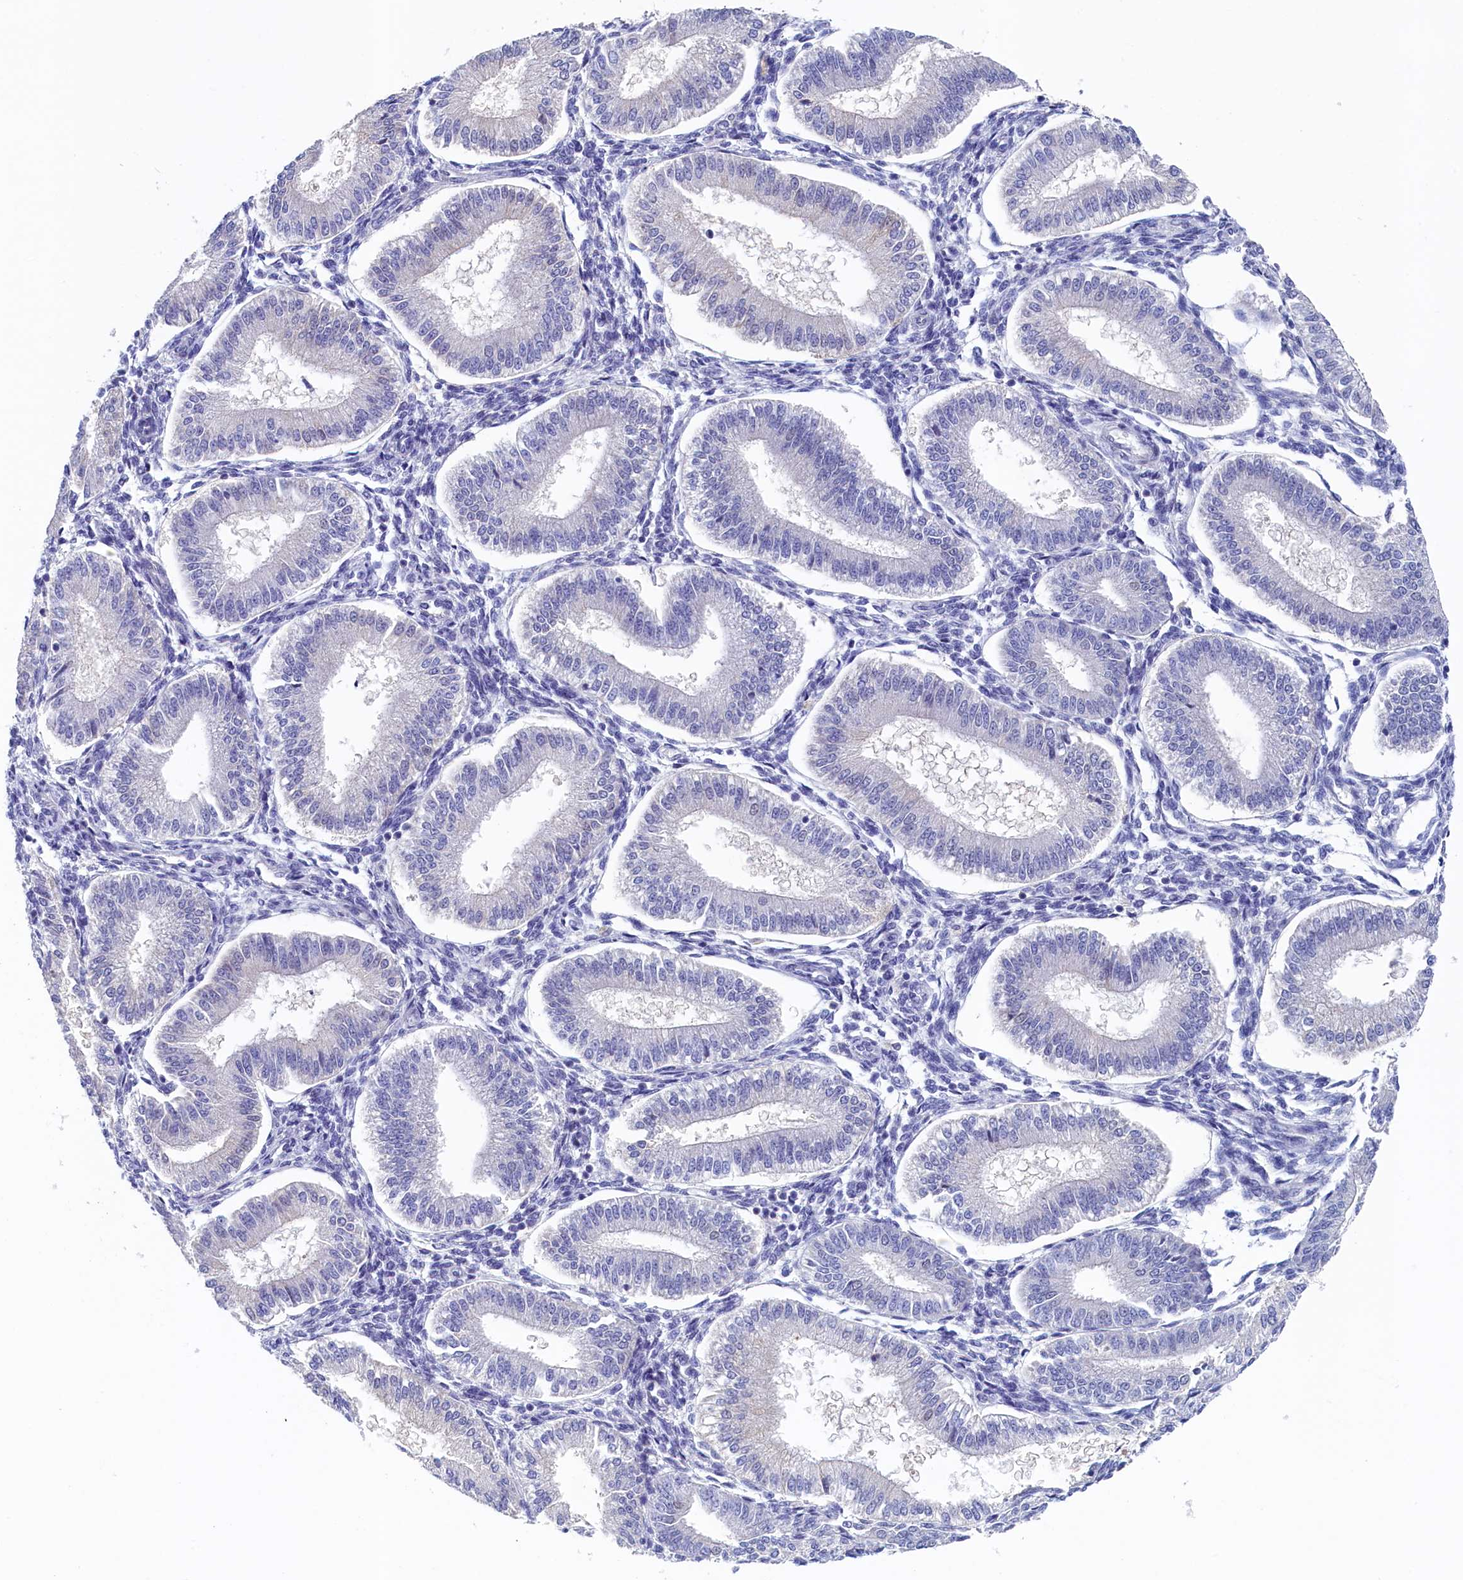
{"staining": {"intensity": "weak", "quantity": "<25%", "location": "nuclear"}, "tissue": "endometrium", "cell_type": "Cells in endometrial stroma", "image_type": "normal", "snomed": [{"axis": "morphology", "description": "Normal tissue, NOS"}, {"axis": "topography", "description": "Endometrium"}], "caption": "IHC of unremarkable endometrium reveals no expression in cells in endometrial stroma.", "gene": "MOSPD3", "patient": {"sex": "female", "age": 39}}